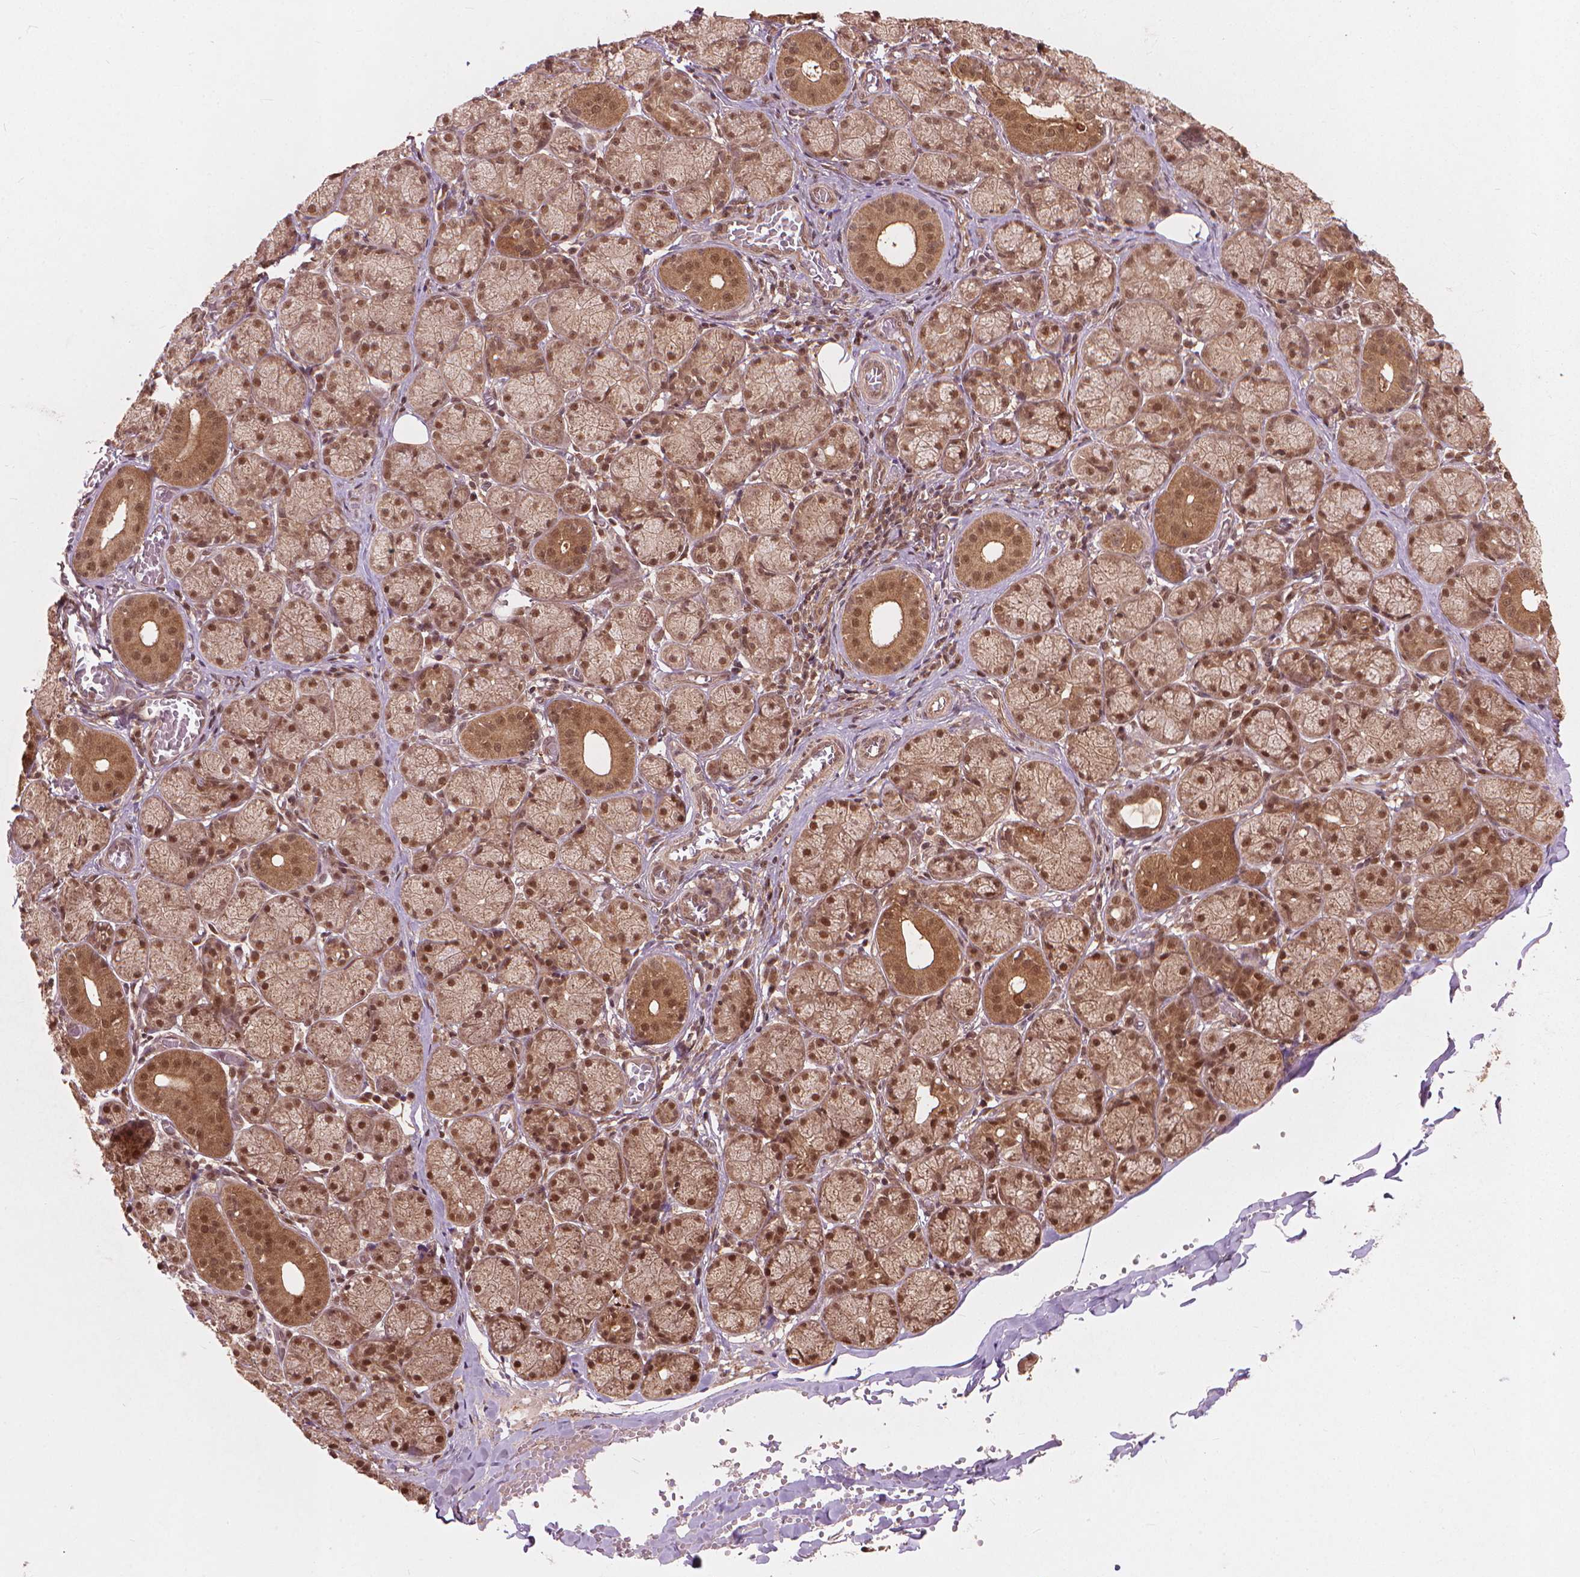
{"staining": {"intensity": "moderate", "quantity": ">75%", "location": "cytoplasmic/membranous,nuclear"}, "tissue": "salivary gland", "cell_type": "Glandular cells", "image_type": "normal", "snomed": [{"axis": "morphology", "description": "Normal tissue, NOS"}, {"axis": "topography", "description": "Salivary gland"}, {"axis": "topography", "description": "Peripheral nerve tissue"}], "caption": "IHC image of benign salivary gland: human salivary gland stained using immunohistochemistry shows medium levels of moderate protein expression localized specifically in the cytoplasmic/membranous,nuclear of glandular cells, appearing as a cytoplasmic/membranous,nuclear brown color.", "gene": "SSU72", "patient": {"sex": "female", "age": 24}}